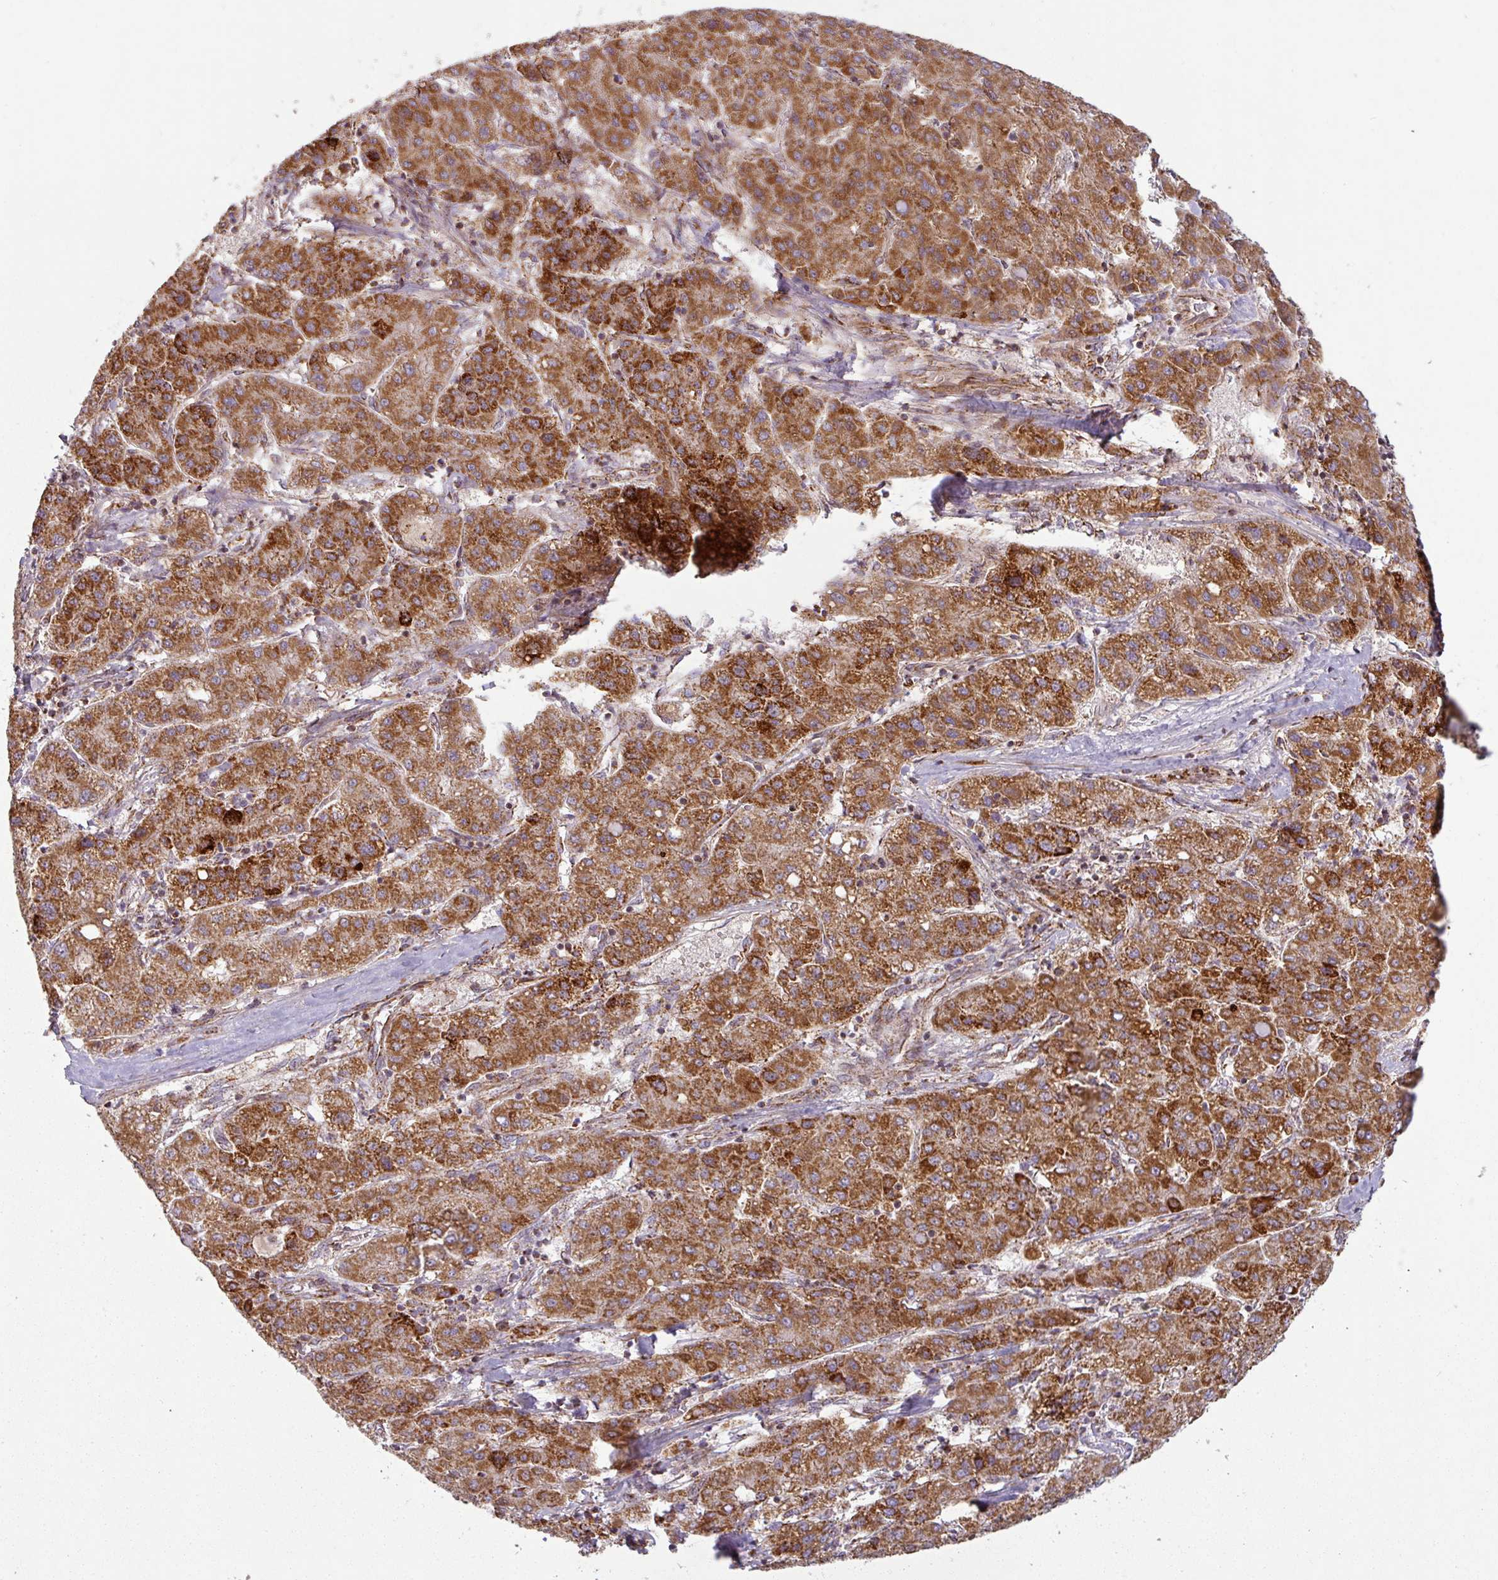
{"staining": {"intensity": "strong", "quantity": ">75%", "location": "cytoplasmic/membranous"}, "tissue": "liver cancer", "cell_type": "Tumor cells", "image_type": "cancer", "snomed": [{"axis": "morphology", "description": "Carcinoma, Hepatocellular, NOS"}, {"axis": "topography", "description": "Liver"}], "caption": "Immunohistochemical staining of liver cancer (hepatocellular carcinoma) displays high levels of strong cytoplasmic/membranous expression in approximately >75% of tumor cells. (brown staining indicates protein expression, while blue staining denotes nuclei).", "gene": "GPD2", "patient": {"sex": "male", "age": 65}}